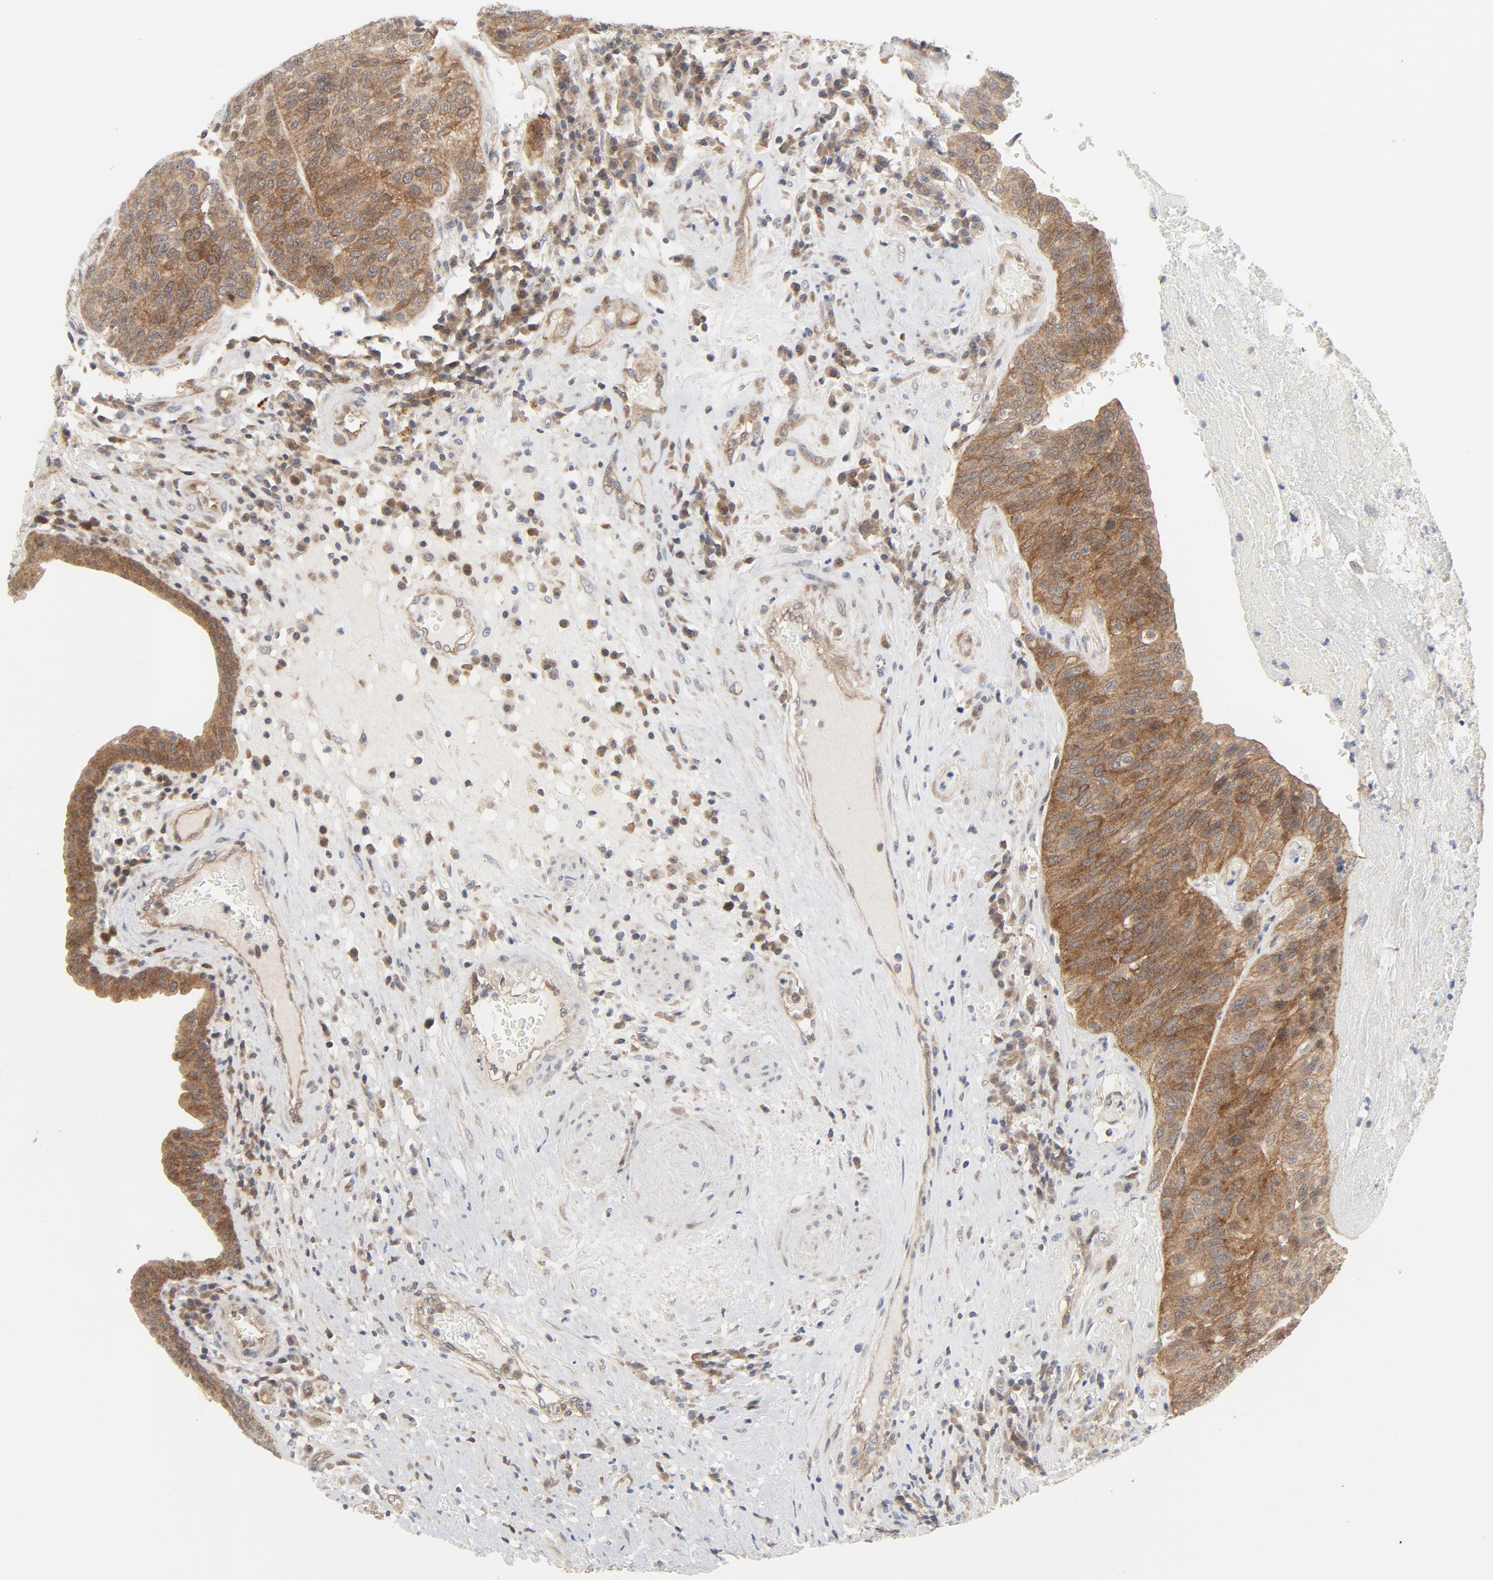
{"staining": {"intensity": "moderate", "quantity": ">75%", "location": "cytoplasmic/membranous"}, "tissue": "urothelial cancer", "cell_type": "Tumor cells", "image_type": "cancer", "snomed": [{"axis": "morphology", "description": "Urothelial carcinoma, High grade"}, {"axis": "topography", "description": "Urinary bladder"}], "caption": "The photomicrograph shows immunohistochemical staining of urothelial cancer. There is moderate cytoplasmic/membranous positivity is identified in approximately >75% of tumor cells.", "gene": "MAP2K7", "patient": {"sex": "male", "age": 66}}